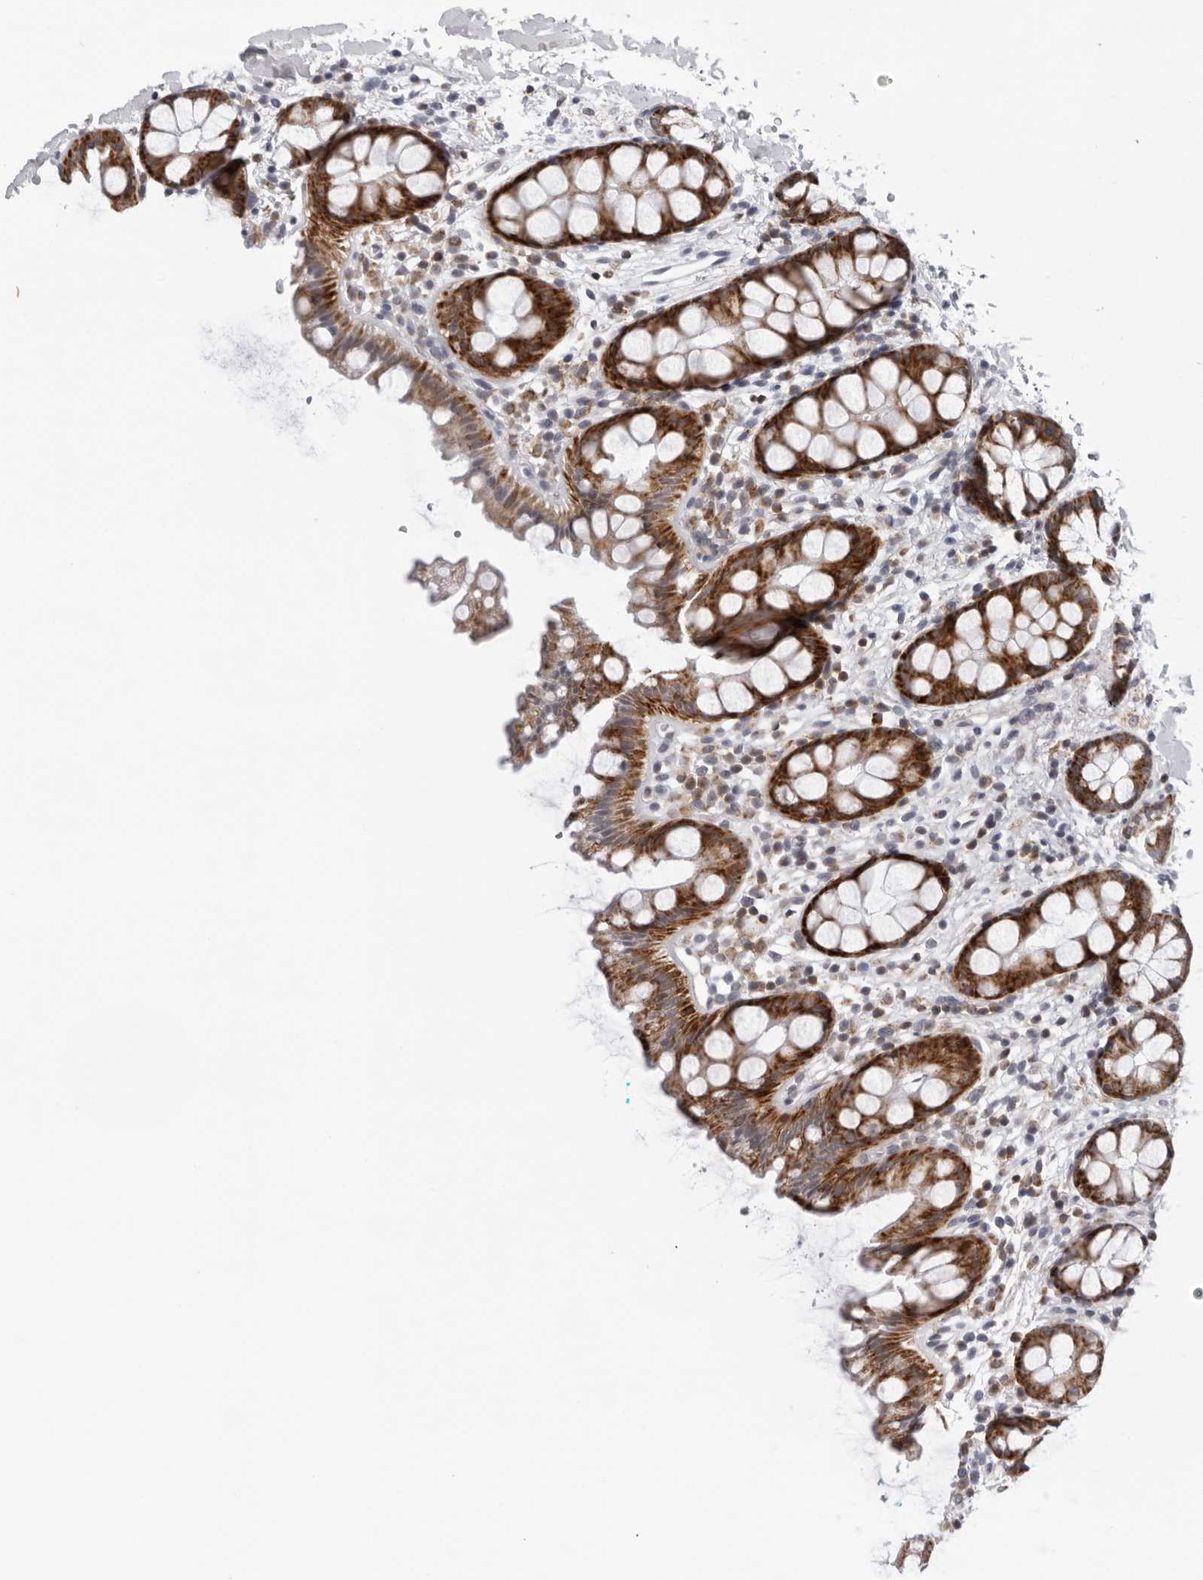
{"staining": {"intensity": "strong", "quantity": ">75%", "location": "cytoplasmic/membranous"}, "tissue": "rectum", "cell_type": "Glandular cells", "image_type": "normal", "snomed": [{"axis": "morphology", "description": "Normal tissue, NOS"}, {"axis": "topography", "description": "Rectum"}], "caption": "Rectum stained with IHC exhibits strong cytoplasmic/membranous positivity in approximately >75% of glandular cells.", "gene": "CPT2", "patient": {"sex": "female", "age": 65}}